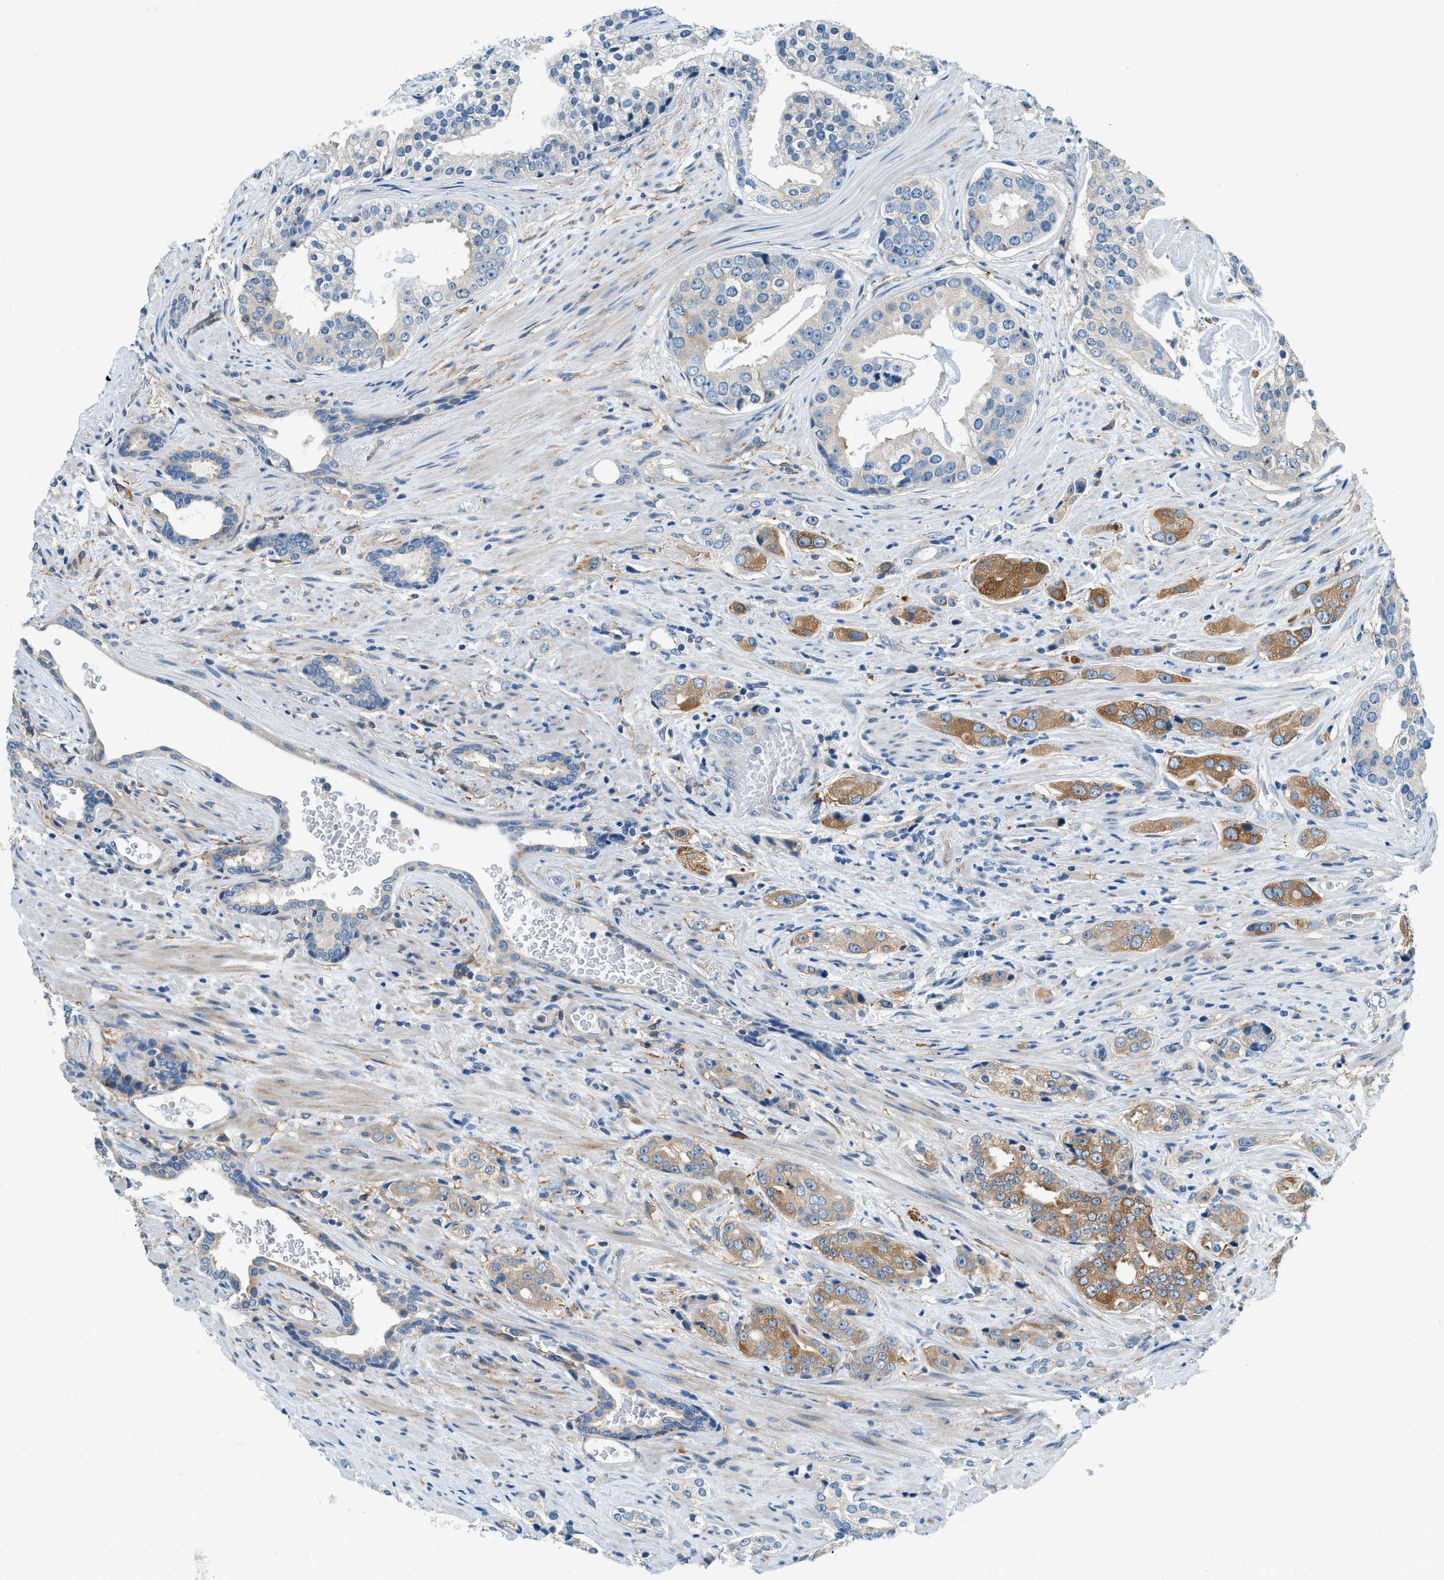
{"staining": {"intensity": "moderate", "quantity": ">75%", "location": "cytoplasmic/membranous"}, "tissue": "prostate cancer", "cell_type": "Tumor cells", "image_type": "cancer", "snomed": [{"axis": "morphology", "description": "Adenocarcinoma, High grade"}, {"axis": "topography", "description": "Prostate"}], "caption": "Prostate adenocarcinoma (high-grade) stained with immunohistochemistry exhibits moderate cytoplasmic/membranous staining in about >75% of tumor cells. The staining was performed using DAB (3,3'-diaminobenzidine), with brown indicating positive protein expression. Nuclei are stained blue with hematoxylin.", "gene": "ZNF367", "patient": {"sex": "male", "age": 71}}